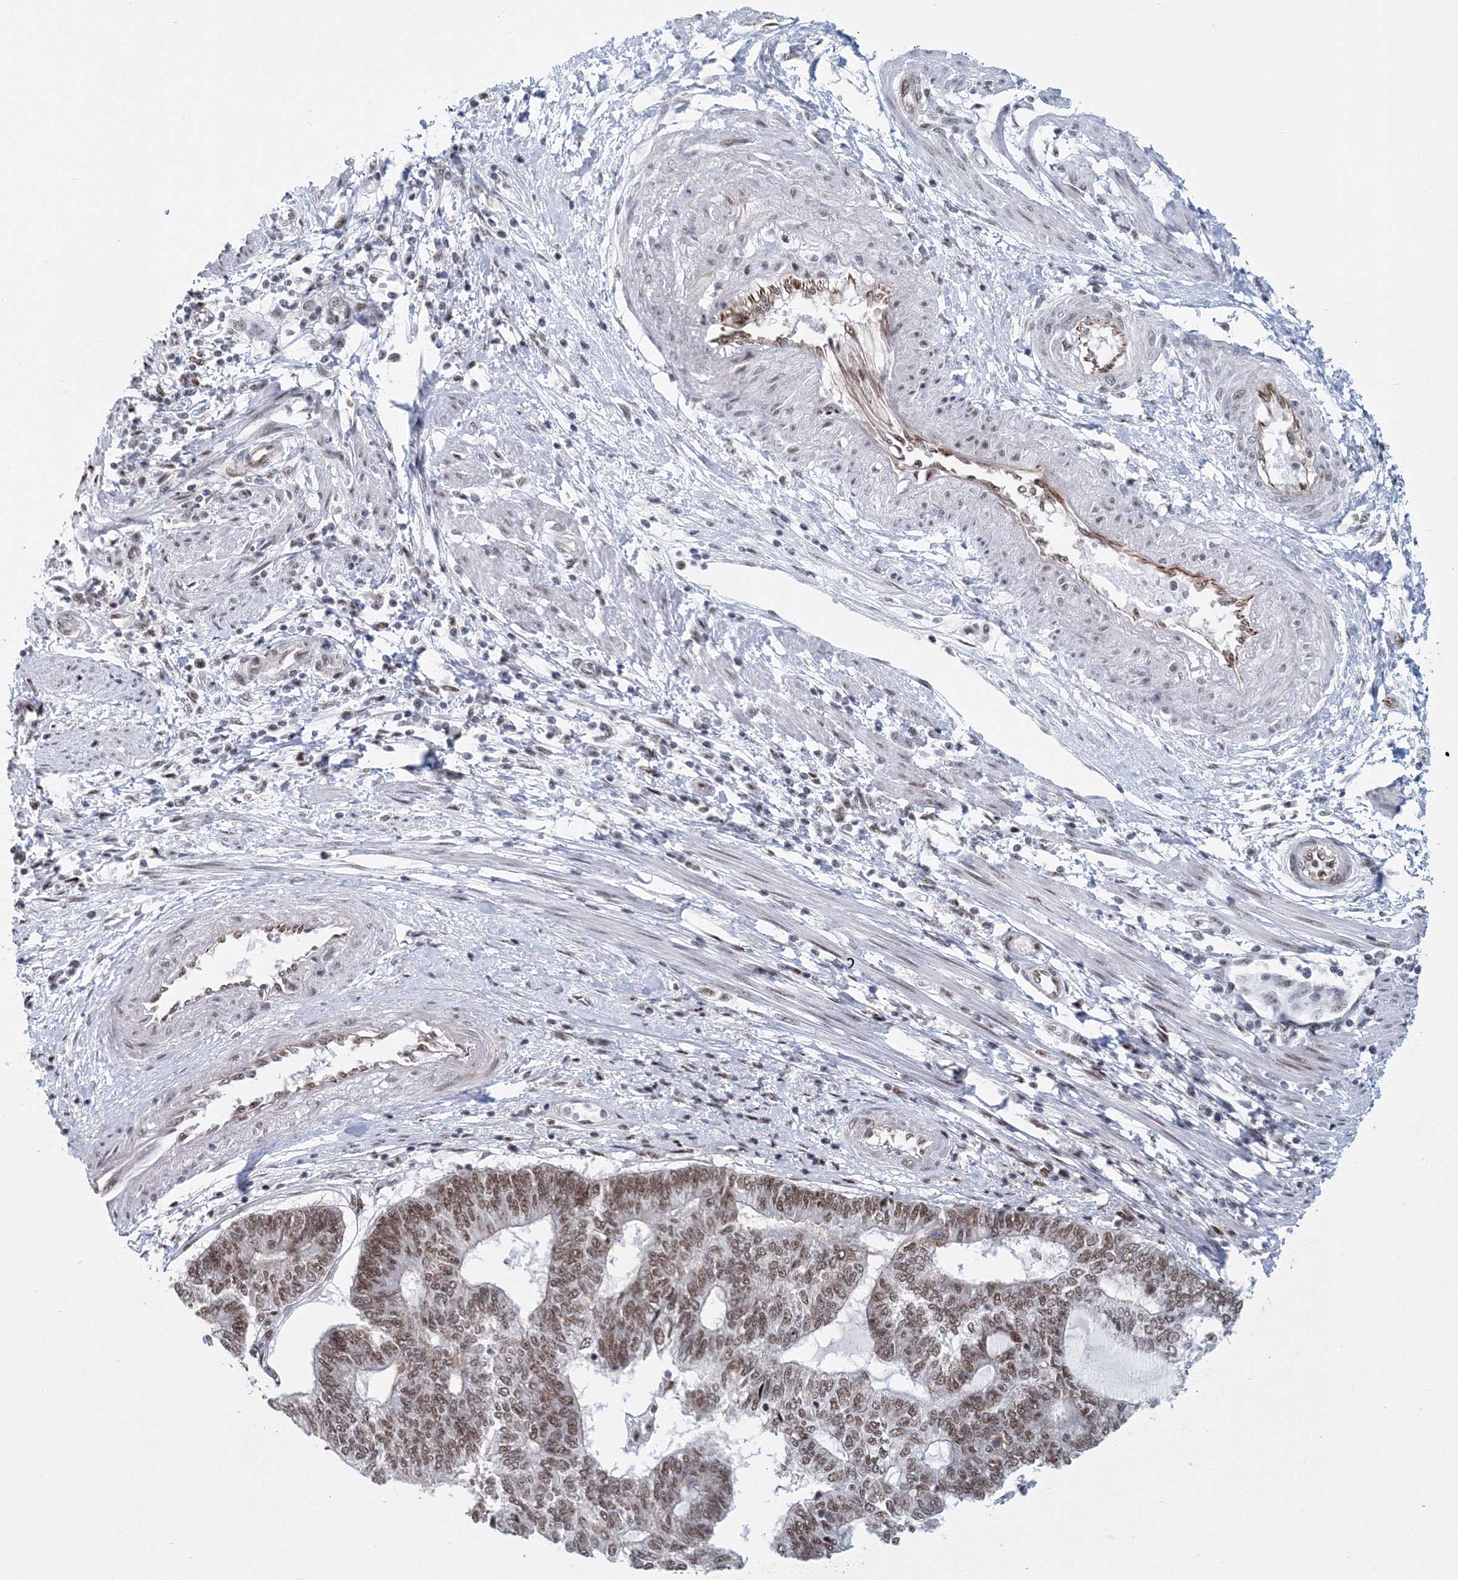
{"staining": {"intensity": "moderate", "quantity": ">75%", "location": "nuclear"}, "tissue": "endometrial cancer", "cell_type": "Tumor cells", "image_type": "cancer", "snomed": [{"axis": "morphology", "description": "Adenocarcinoma, NOS"}, {"axis": "topography", "description": "Uterus"}, {"axis": "topography", "description": "Endometrium"}], "caption": "The photomicrograph demonstrates immunohistochemical staining of endometrial cancer (adenocarcinoma). There is moderate nuclear positivity is present in about >75% of tumor cells.", "gene": "SF3B6", "patient": {"sex": "female", "age": 70}}